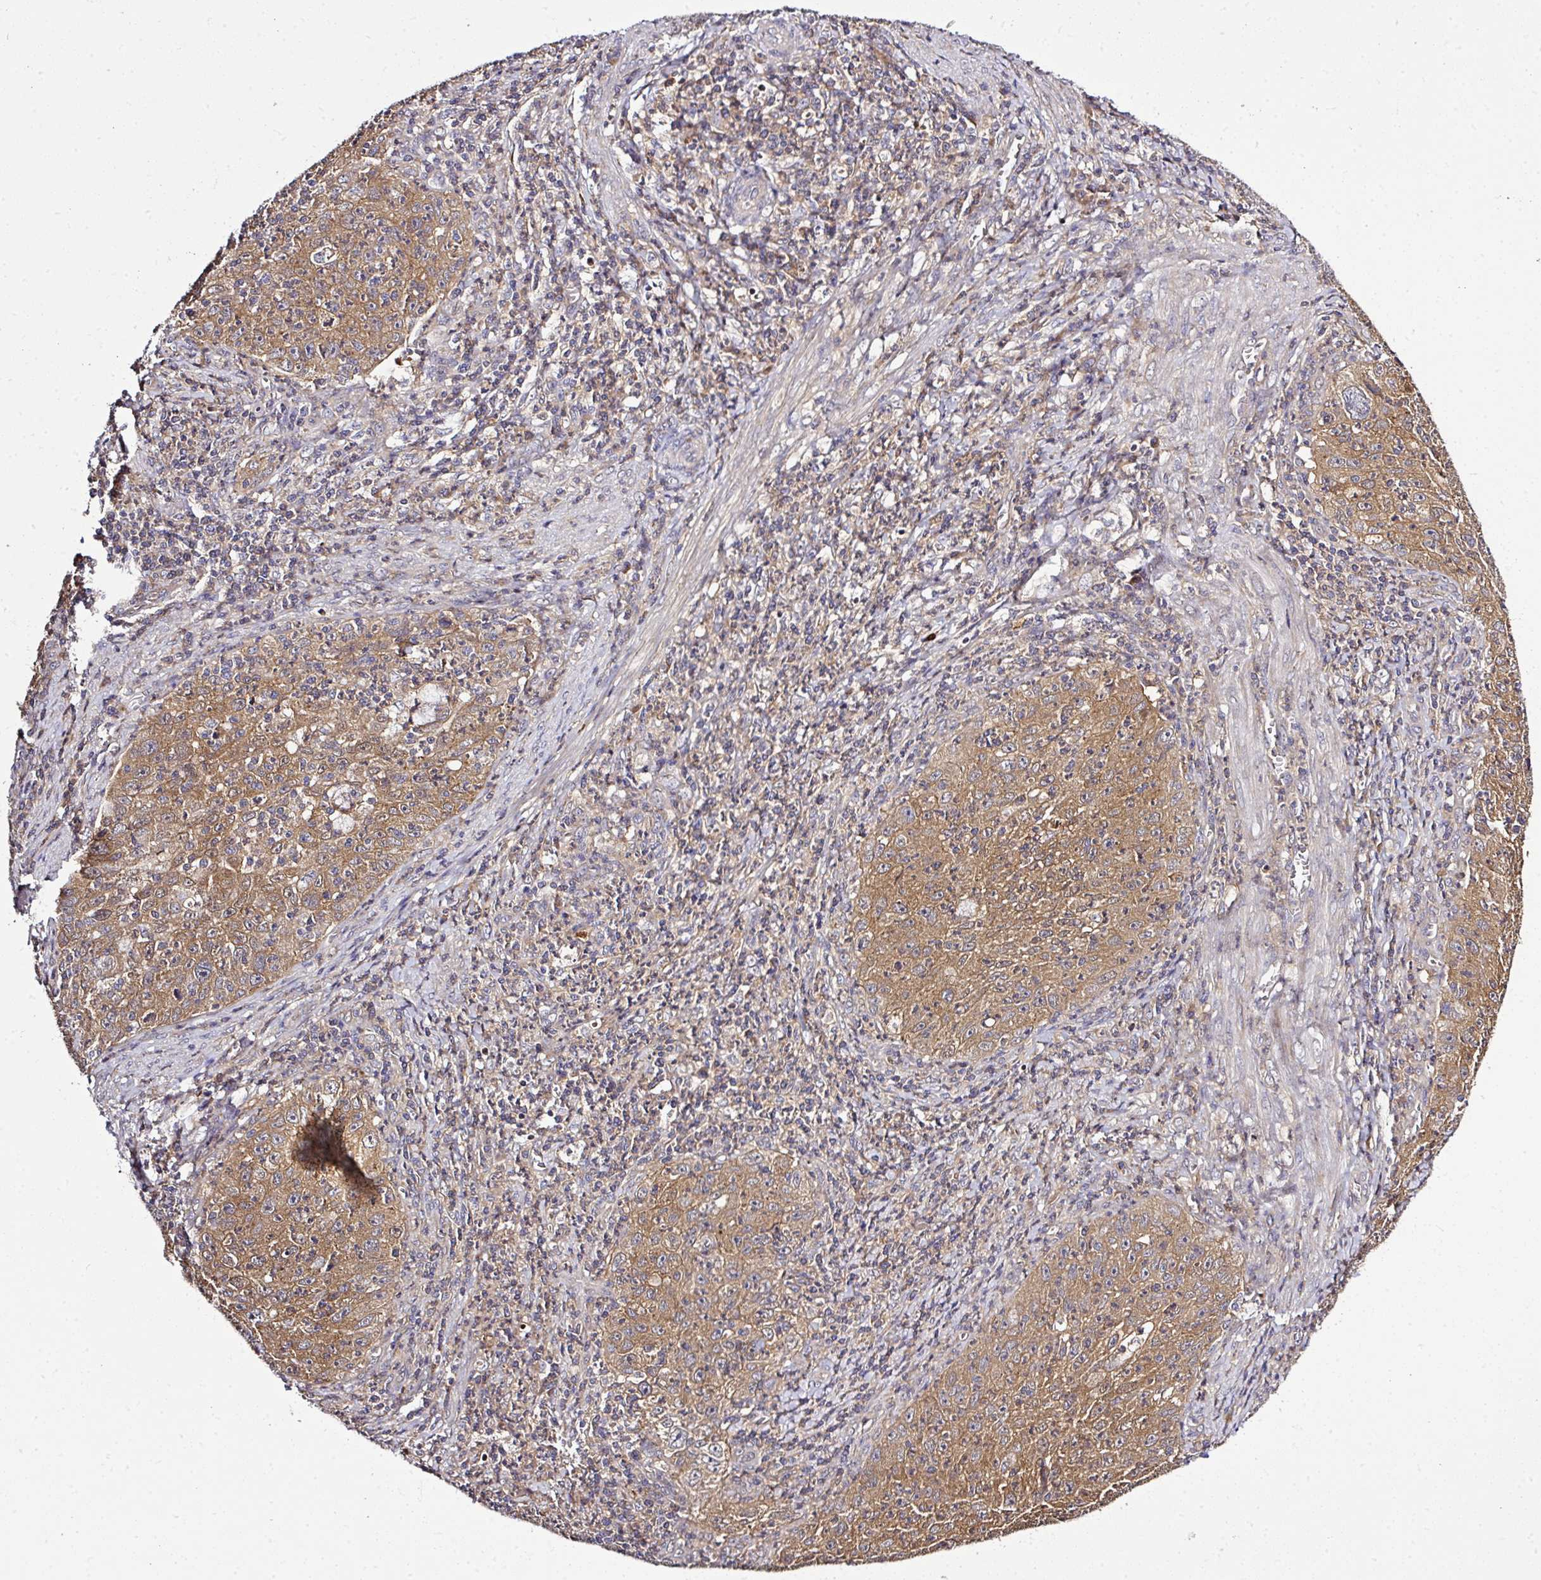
{"staining": {"intensity": "moderate", "quantity": ">75%", "location": "cytoplasmic/membranous"}, "tissue": "cervical cancer", "cell_type": "Tumor cells", "image_type": "cancer", "snomed": [{"axis": "morphology", "description": "Squamous cell carcinoma, NOS"}, {"axis": "topography", "description": "Cervix"}], "caption": "Approximately >75% of tumor cells in human cervical cancer (squamous cell carcinoma) reveal moderate cytoplasmic/membranous protein expression as visualized by brown immunohistochemical staining.", "gene": "TMEM107", "patient": {"sex": "female", "age": 30}}